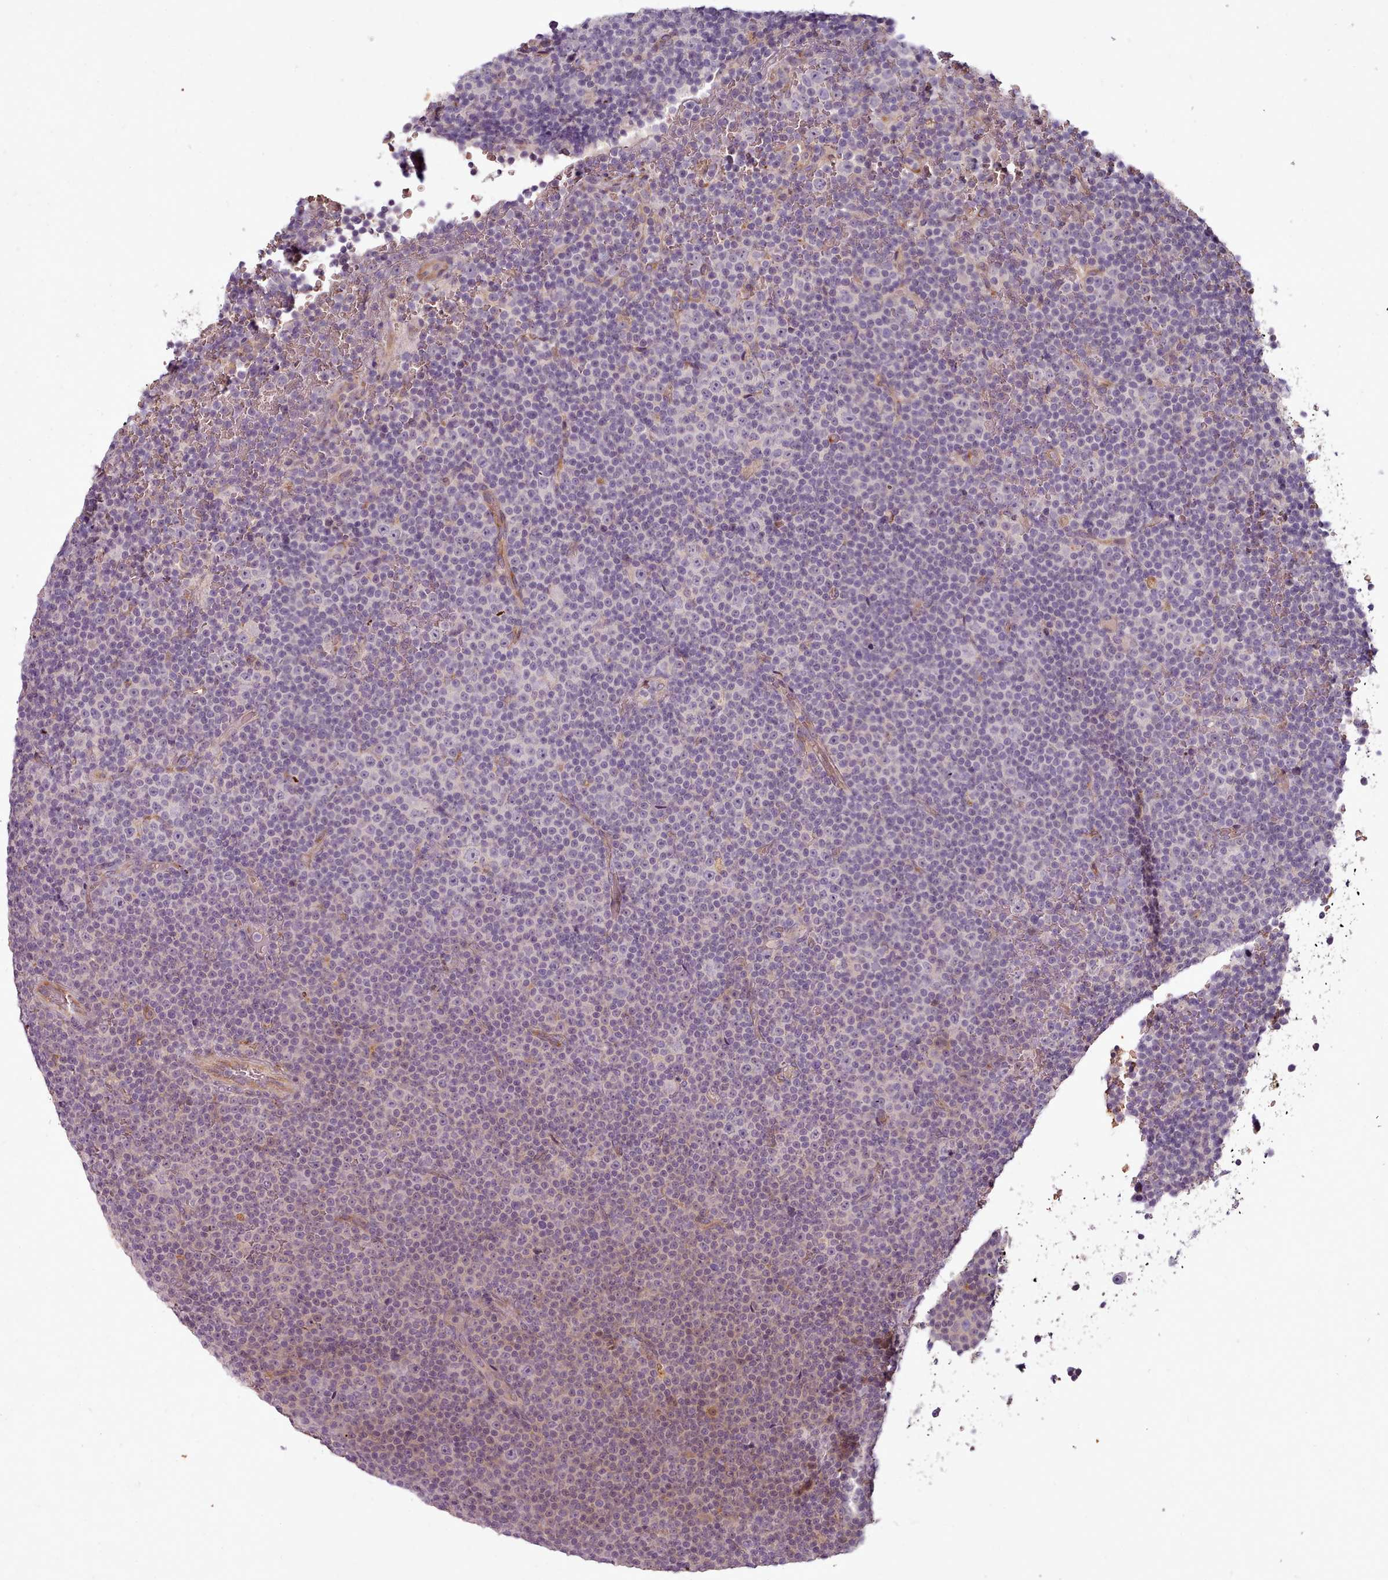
{"staining": {"intensity": "negative", "quantity": "none", "location": "none"}, "tissue": "lymphoma", "cell_type": "Tumor cells", "image_type": "cancer", "snomed": [{"axis": "morphology", "description": "Malignant lymphoma, non-Hodgkin's type, Low grade"}, {"axis": "topography", "description": "Lymph node"}], "caption": "Immunohistochemistry image of lymphoma stained for a protein (brown), which demonstrates no positivity in tumor cells. (Brightfield microscopy of DAB (3,3'-diaminobenzidine) IHC at high magnification).", "gene": "C1QTNF5", "patient": {"sex": "female", "age": 67}}